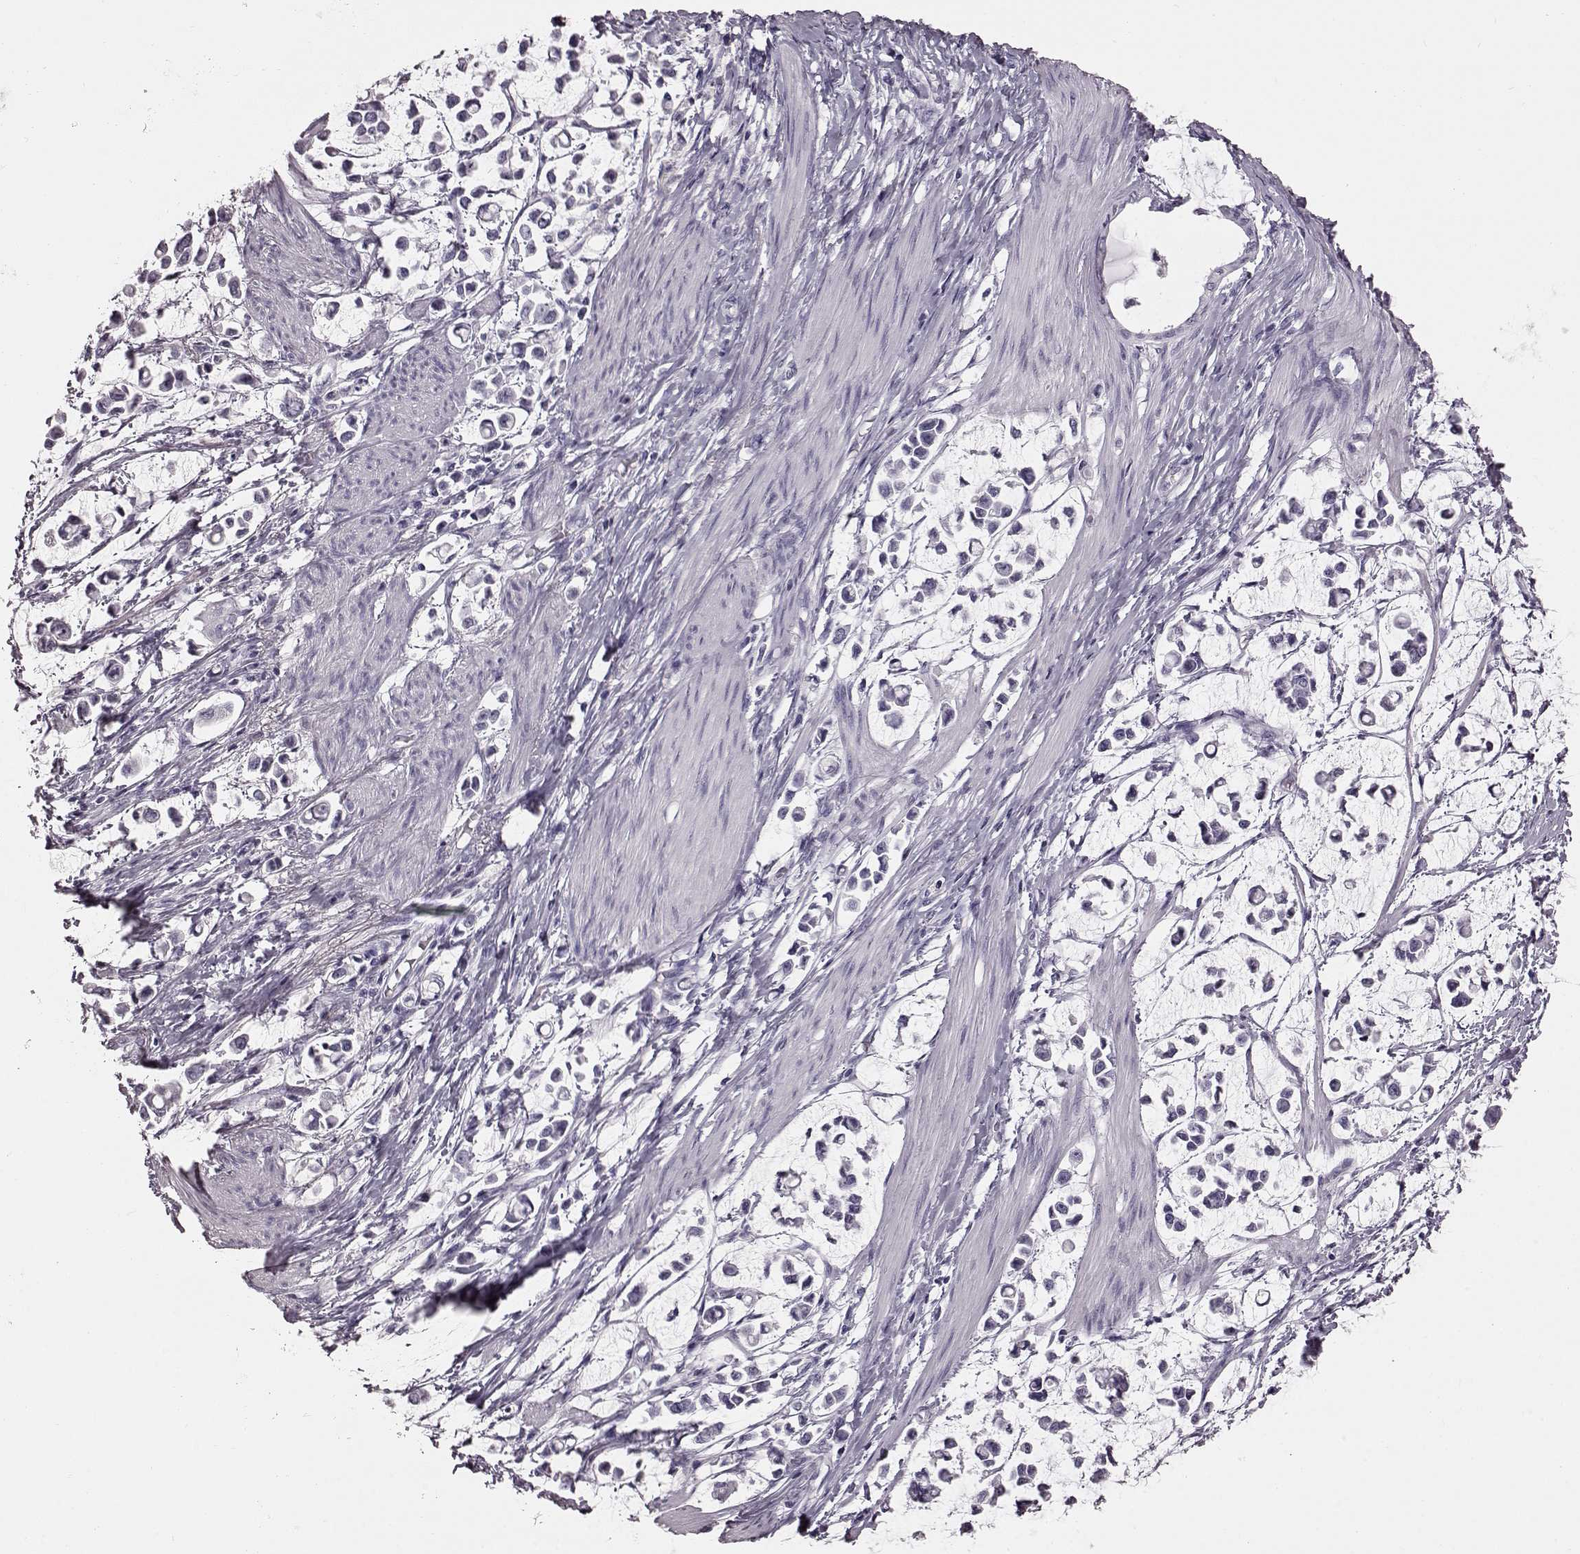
{"staining": {"intensity": "negative", "quantity": "none", "location": "none"}, "tissue": "stomach cancer", "cell_type": "Tumor cells", "image_type": "cancer", "snomed": [{"axis": "morphology", "description": "Adenocarcinoma, NOS"}, {"axis": "topography", "description": "Stomach"}], "caption": "IHC histopathology image of neoplastic tissue: stomach adenocarcinoma stained with DAB displays no significant protein staining in tumor cells.", "gene": "TCHHL1", "patient": {"sex": "male", "age": 82}}